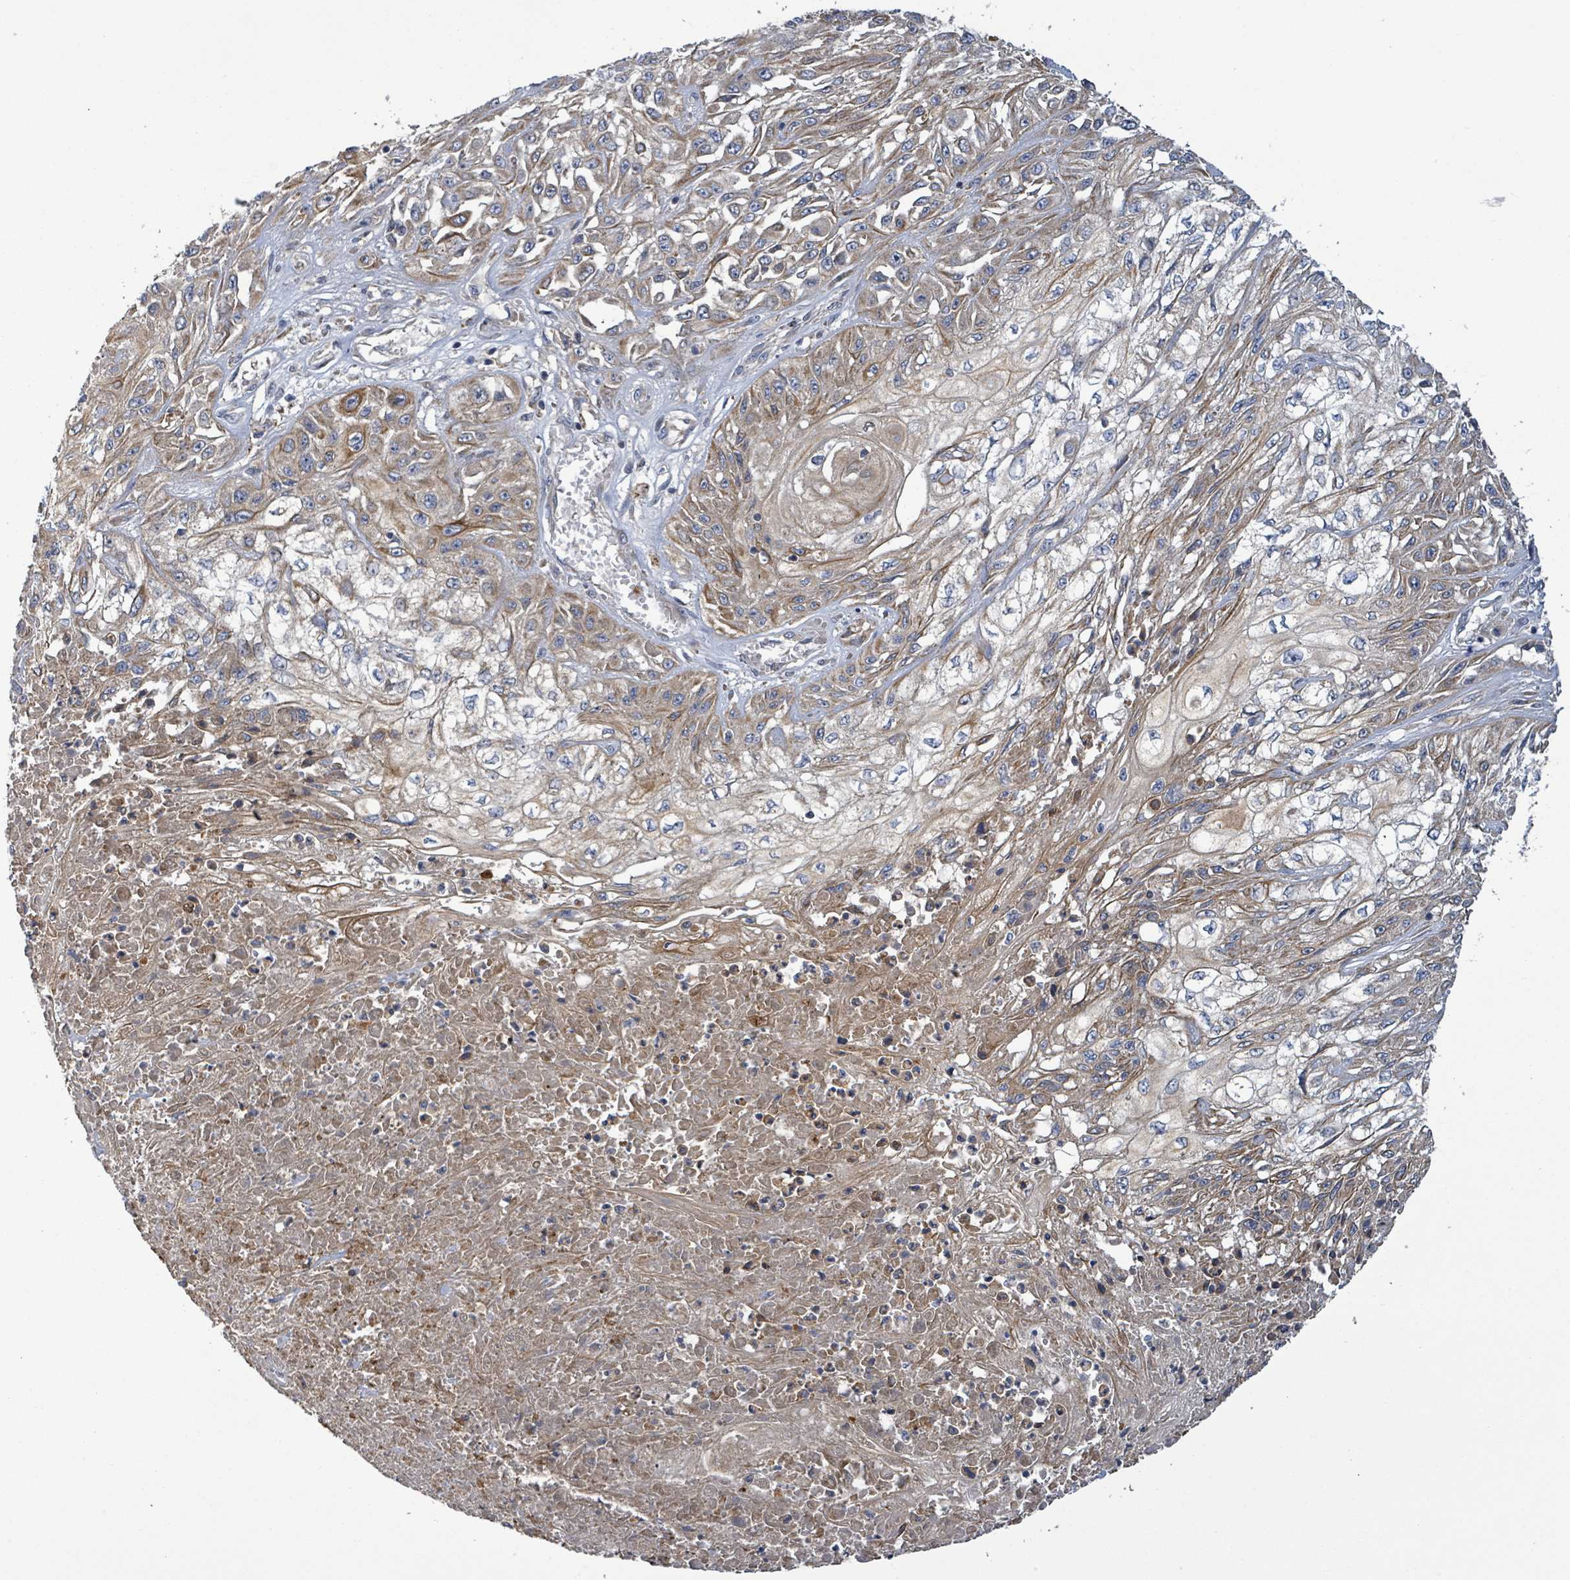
{"staining": {"intensity": "moderate", "quantity": ">75%", "location": "cytoplasmic/membranous"}, "tissue": "skin cancer", "cell_type": "Tumor cells", "image_type": "cancer", "snomed": [{"axis": "morphology", "description": "Squamous cell carcinoma, NOS"}, {"axis": "morphology", "description": "Squamous cell carcinoma, metastatic, NOS"}, {"axis": "topography", "description": "Skin"}, {"axis": "topography", "description": "Lymph node"}], "caption": "Human skin metastatic squamous cell carcinoma stained with a protein marker demonstrates moderate staining in tumor cells.", "gene": "PLAAT1", "patient": {"sex": "male", "age": 75}}